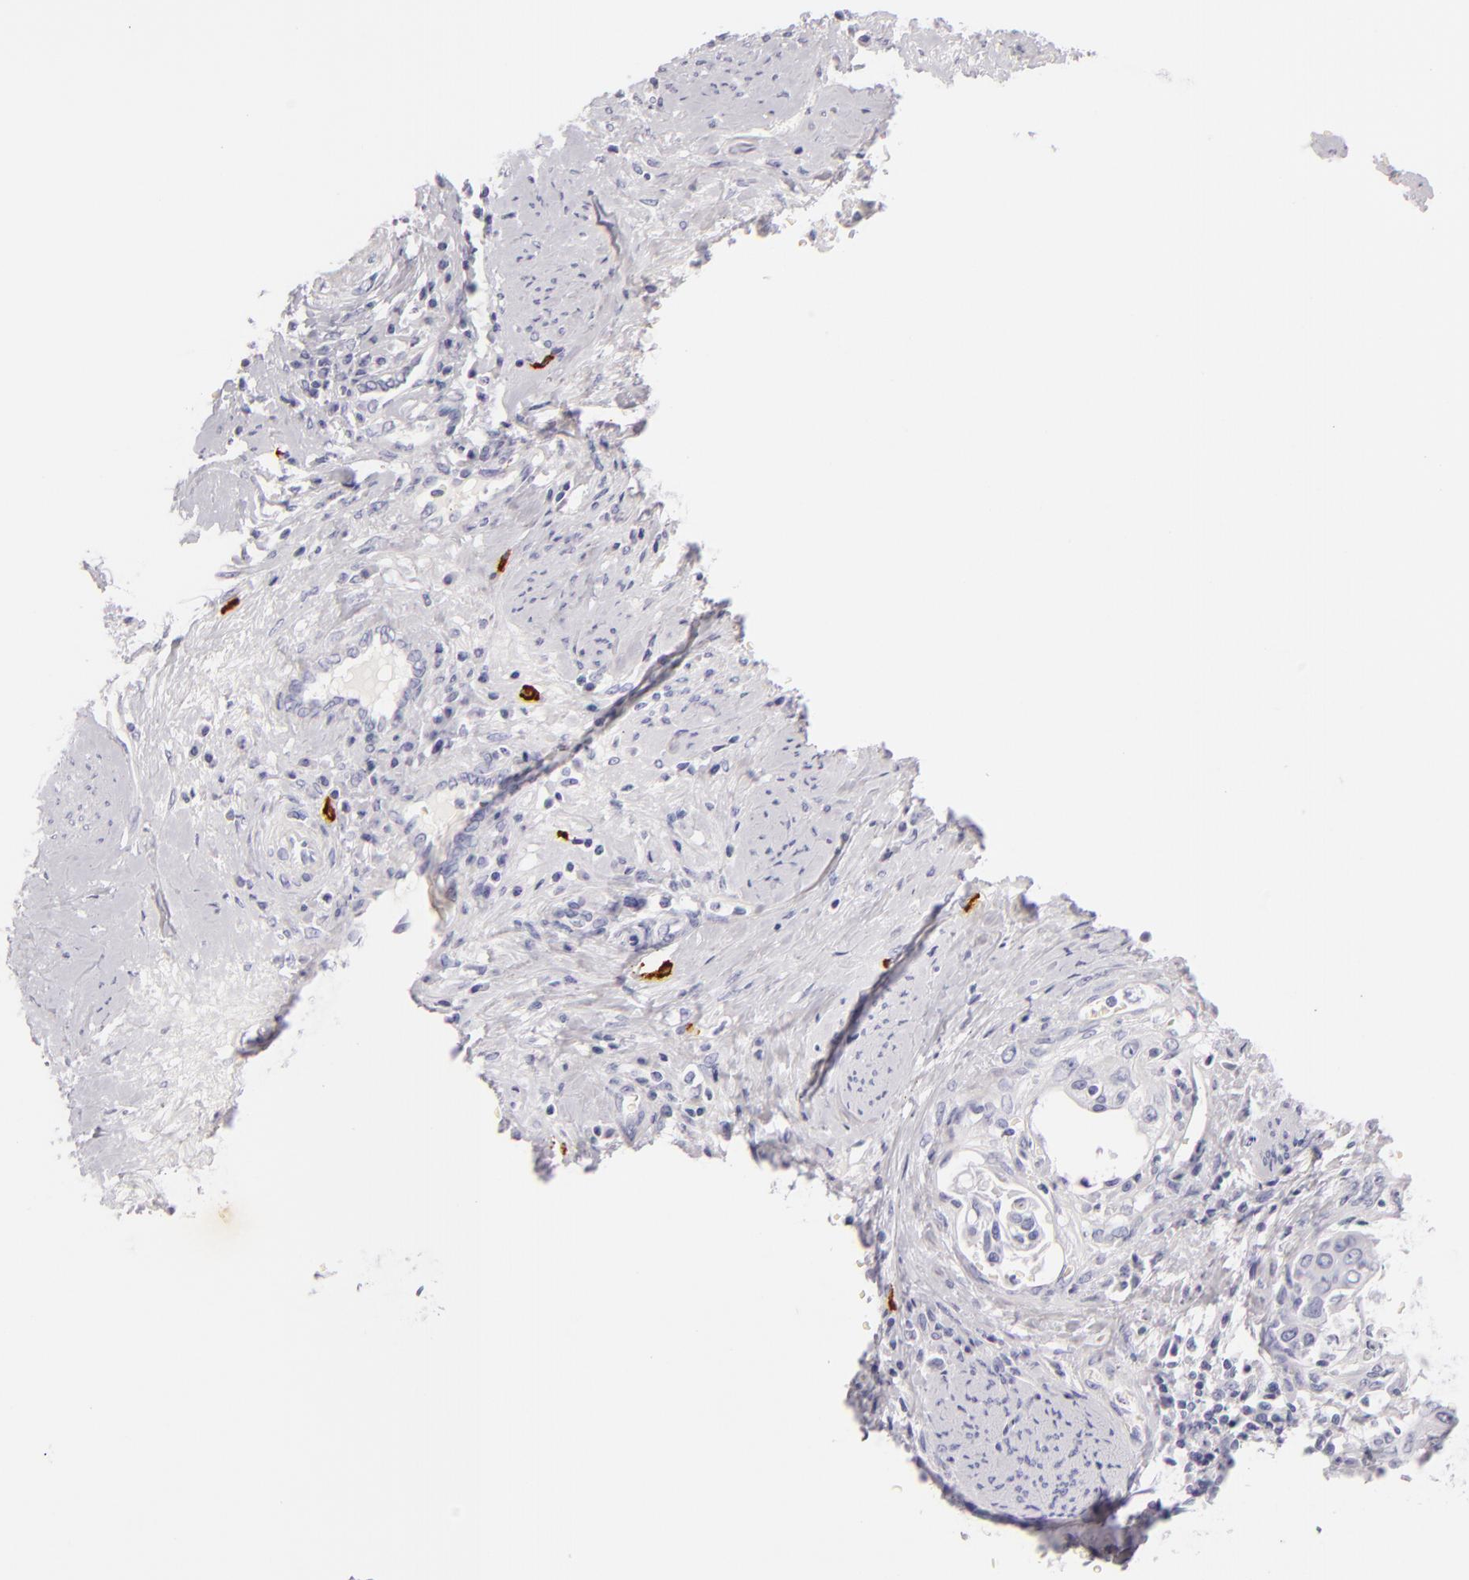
{"staining": {"intensity": "negative", "quantity": "none", "location": "none"}, "tissue": "cervical cancer", "cell_type": "Tumor cells", "image_type": "cancer", "snomed": [{"axis": "morphology", "description": "Squamous cell carcinoma, NOS"}, {"axis": "topography", "description": "Cervix"}], "caption": "Cervical cancer (squamous cell carcinoma) stained for a protein using IHC shows no staining tumor cells.", "gene": "TPSD1", "patient": {"sex": "female", "age": 41}}